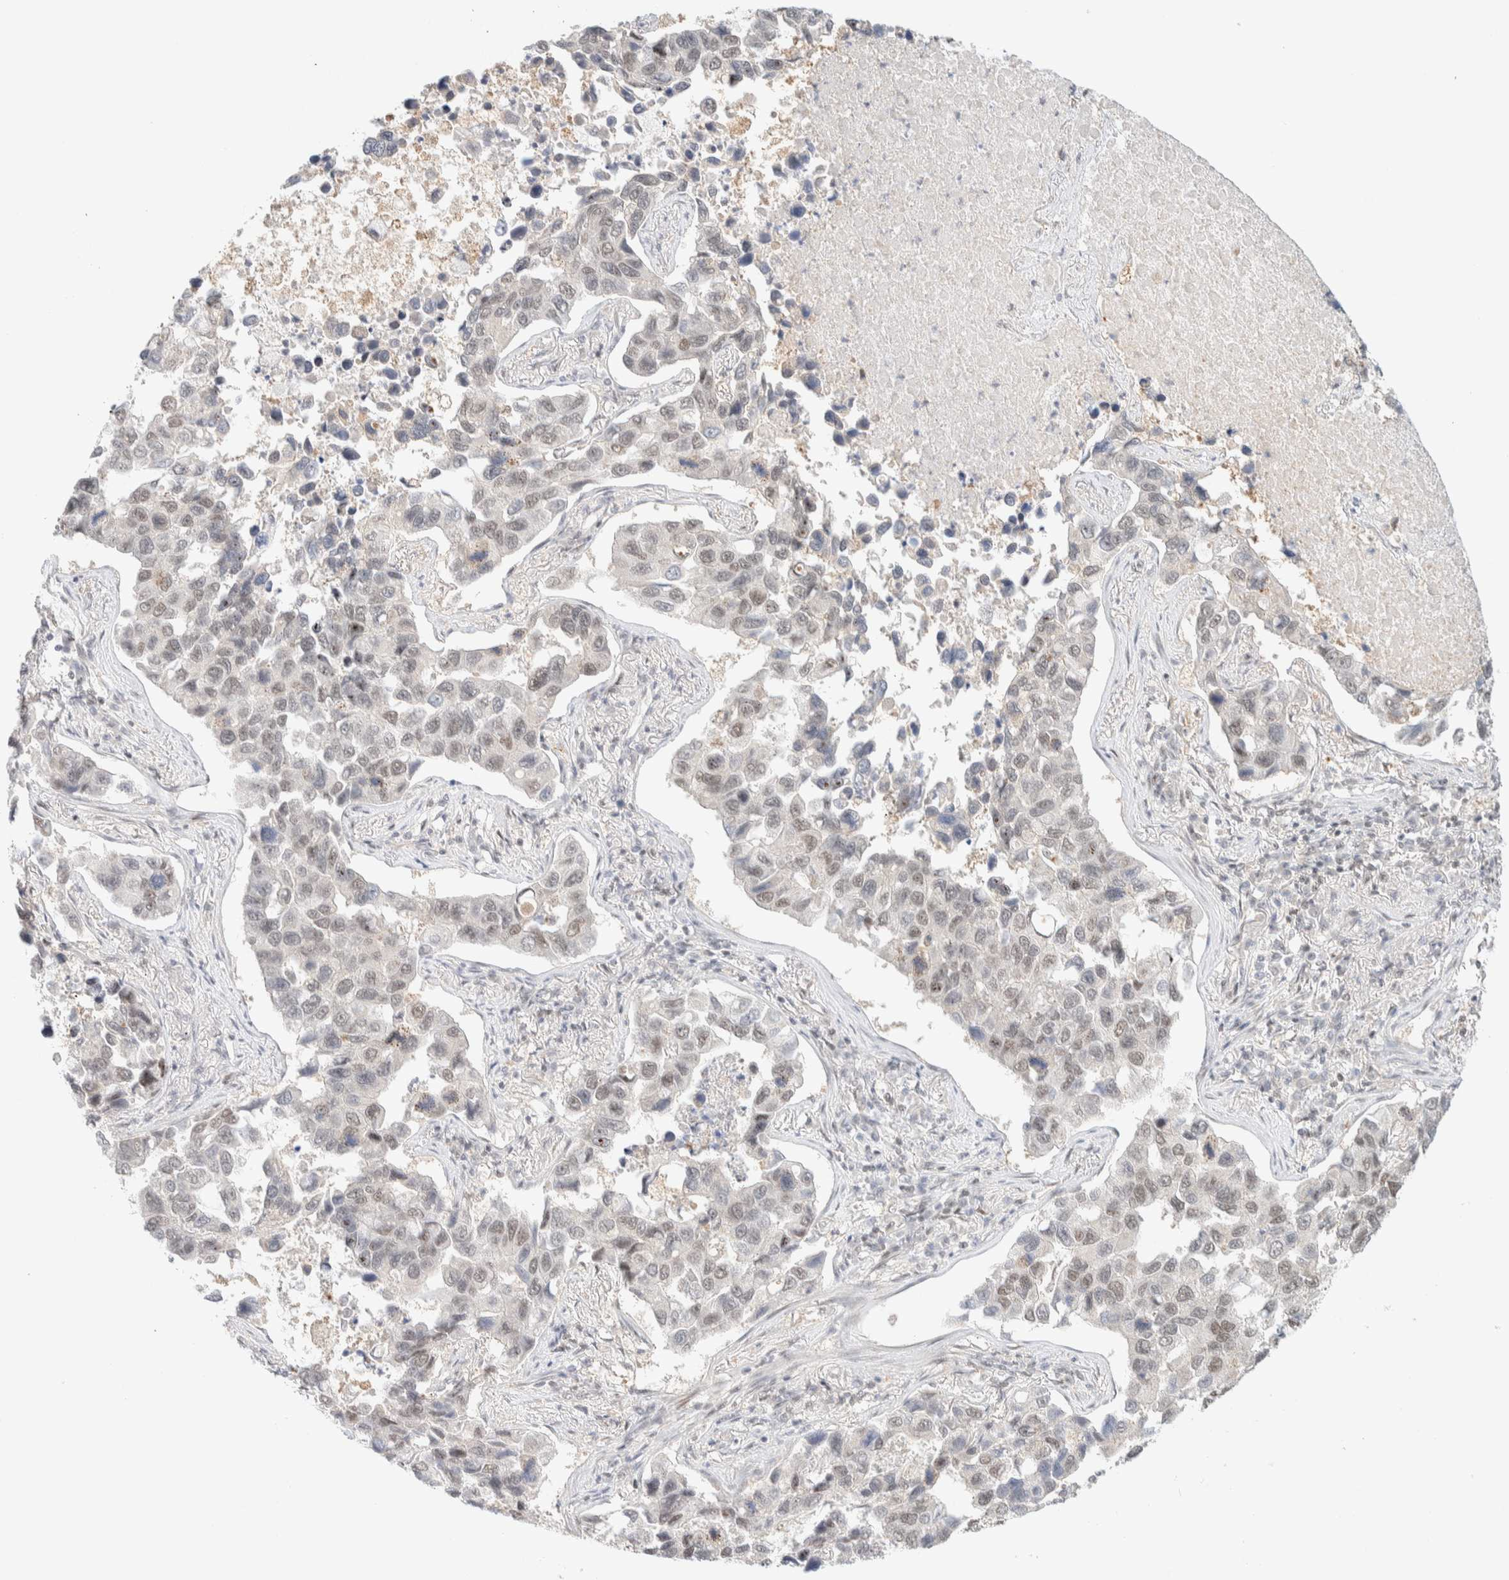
{"staining": {"intensity": "weak", "quantity": "<25%", "location": "nuclear"}, "tissue": "lung cancer", "cell_type": "Tumor cells", "image_type": "cancer", "snomed": [{"axis": "morphology", "description": "Adenocarcinoma, NOS"}, {"axis": "topography", "description": "Lung"}], "caption": "Immunohistochemistry of lung cancer exhibits no expression in tumor cells.", "gene": "PYGO2", "patient": {"sex": "male", "age": 64}}